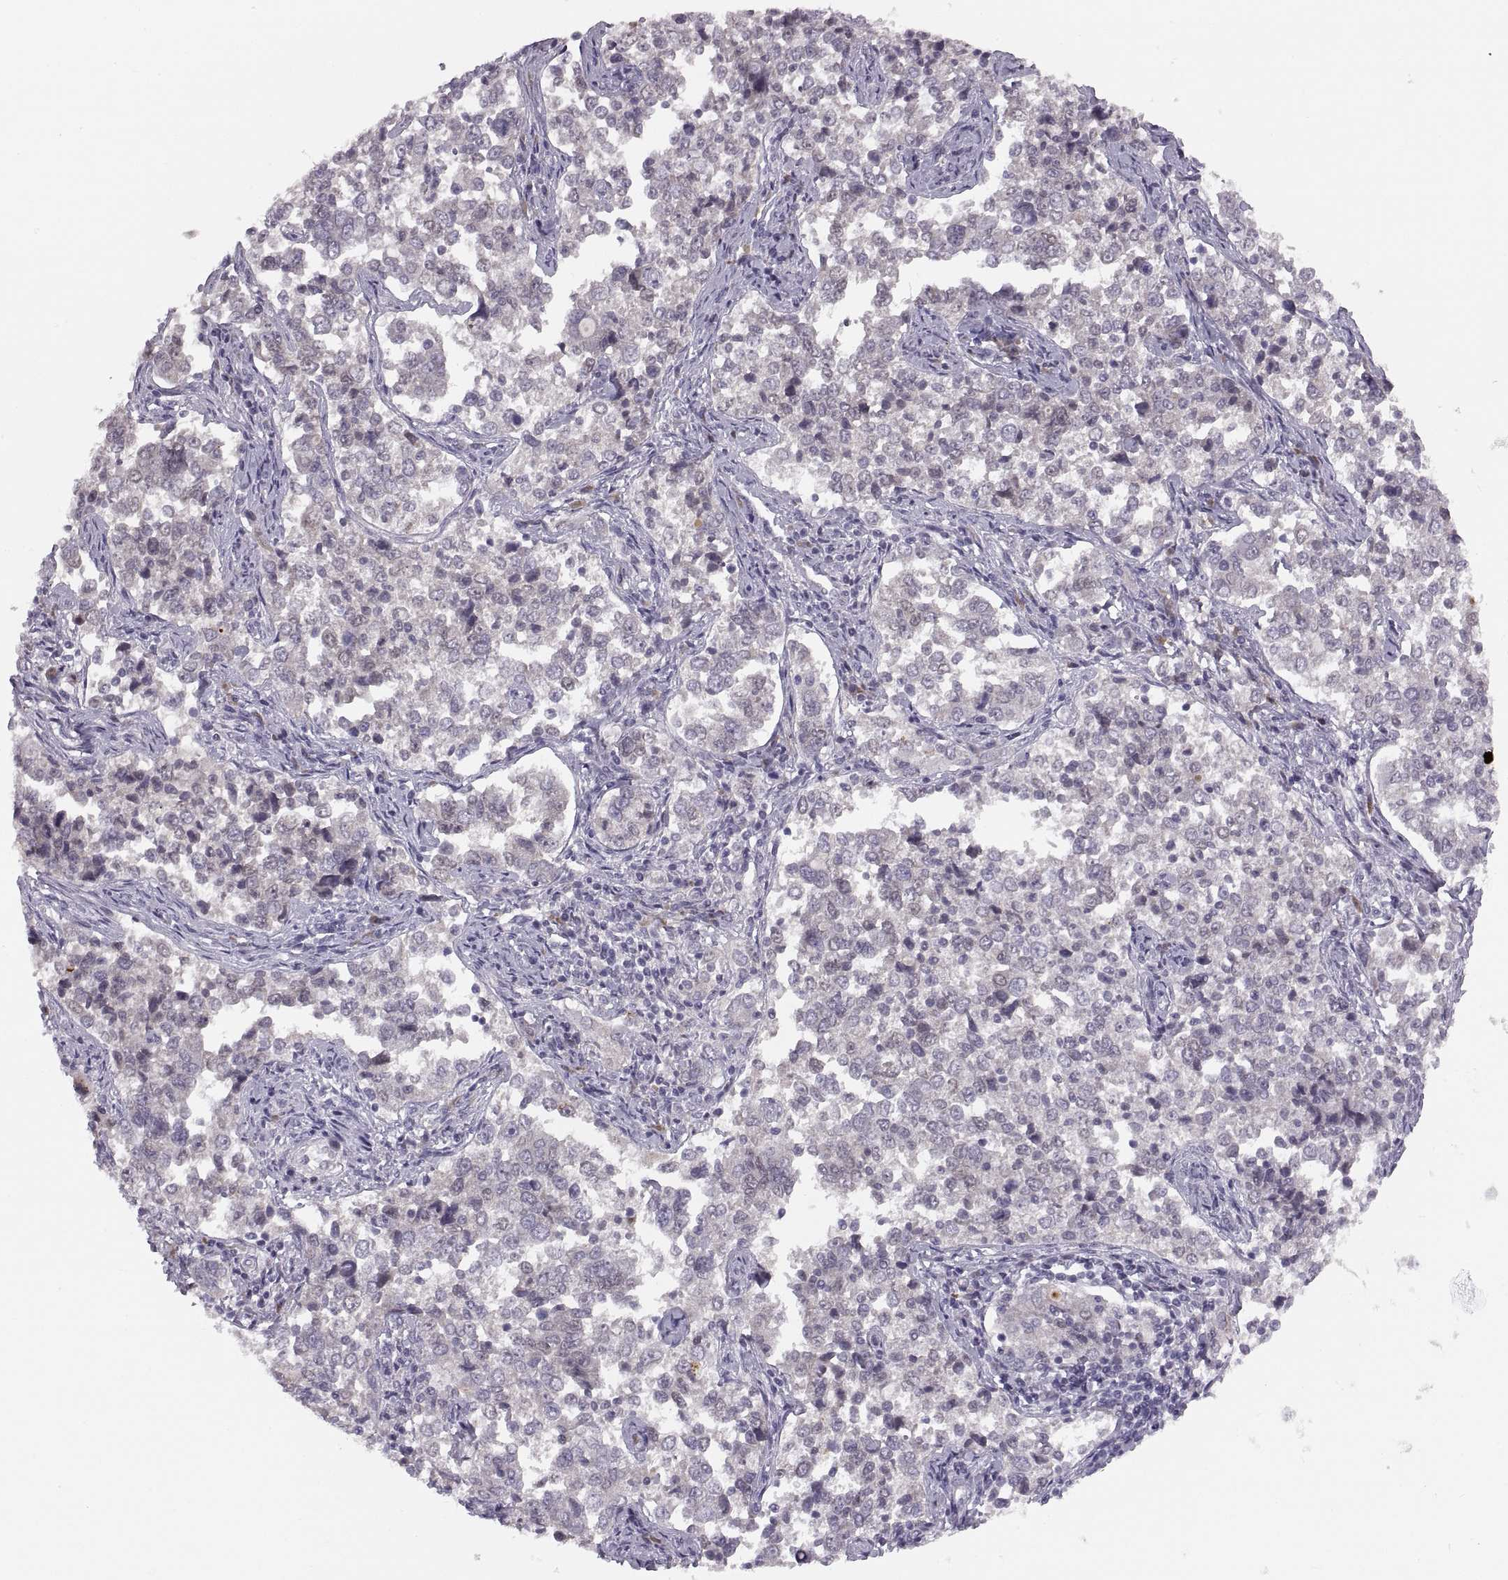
{"staining": {"intensity": "negative", "quantity": "none", "location": "none"}, "tissue": "endometrial cancer", "cell_type": "Tumor cells", "image_type": "cancer", "snomed": [{"axis": "morphology", "description": "Adenocarcinoma, NOS"}, {"axis": "topography", "description": "Endometrium"}], "caption": "Tumor cells are negative for brown protein staining in endometrial cancer.", "gene": "ADH6", "patient": {"sex": "female", "age": 43}}